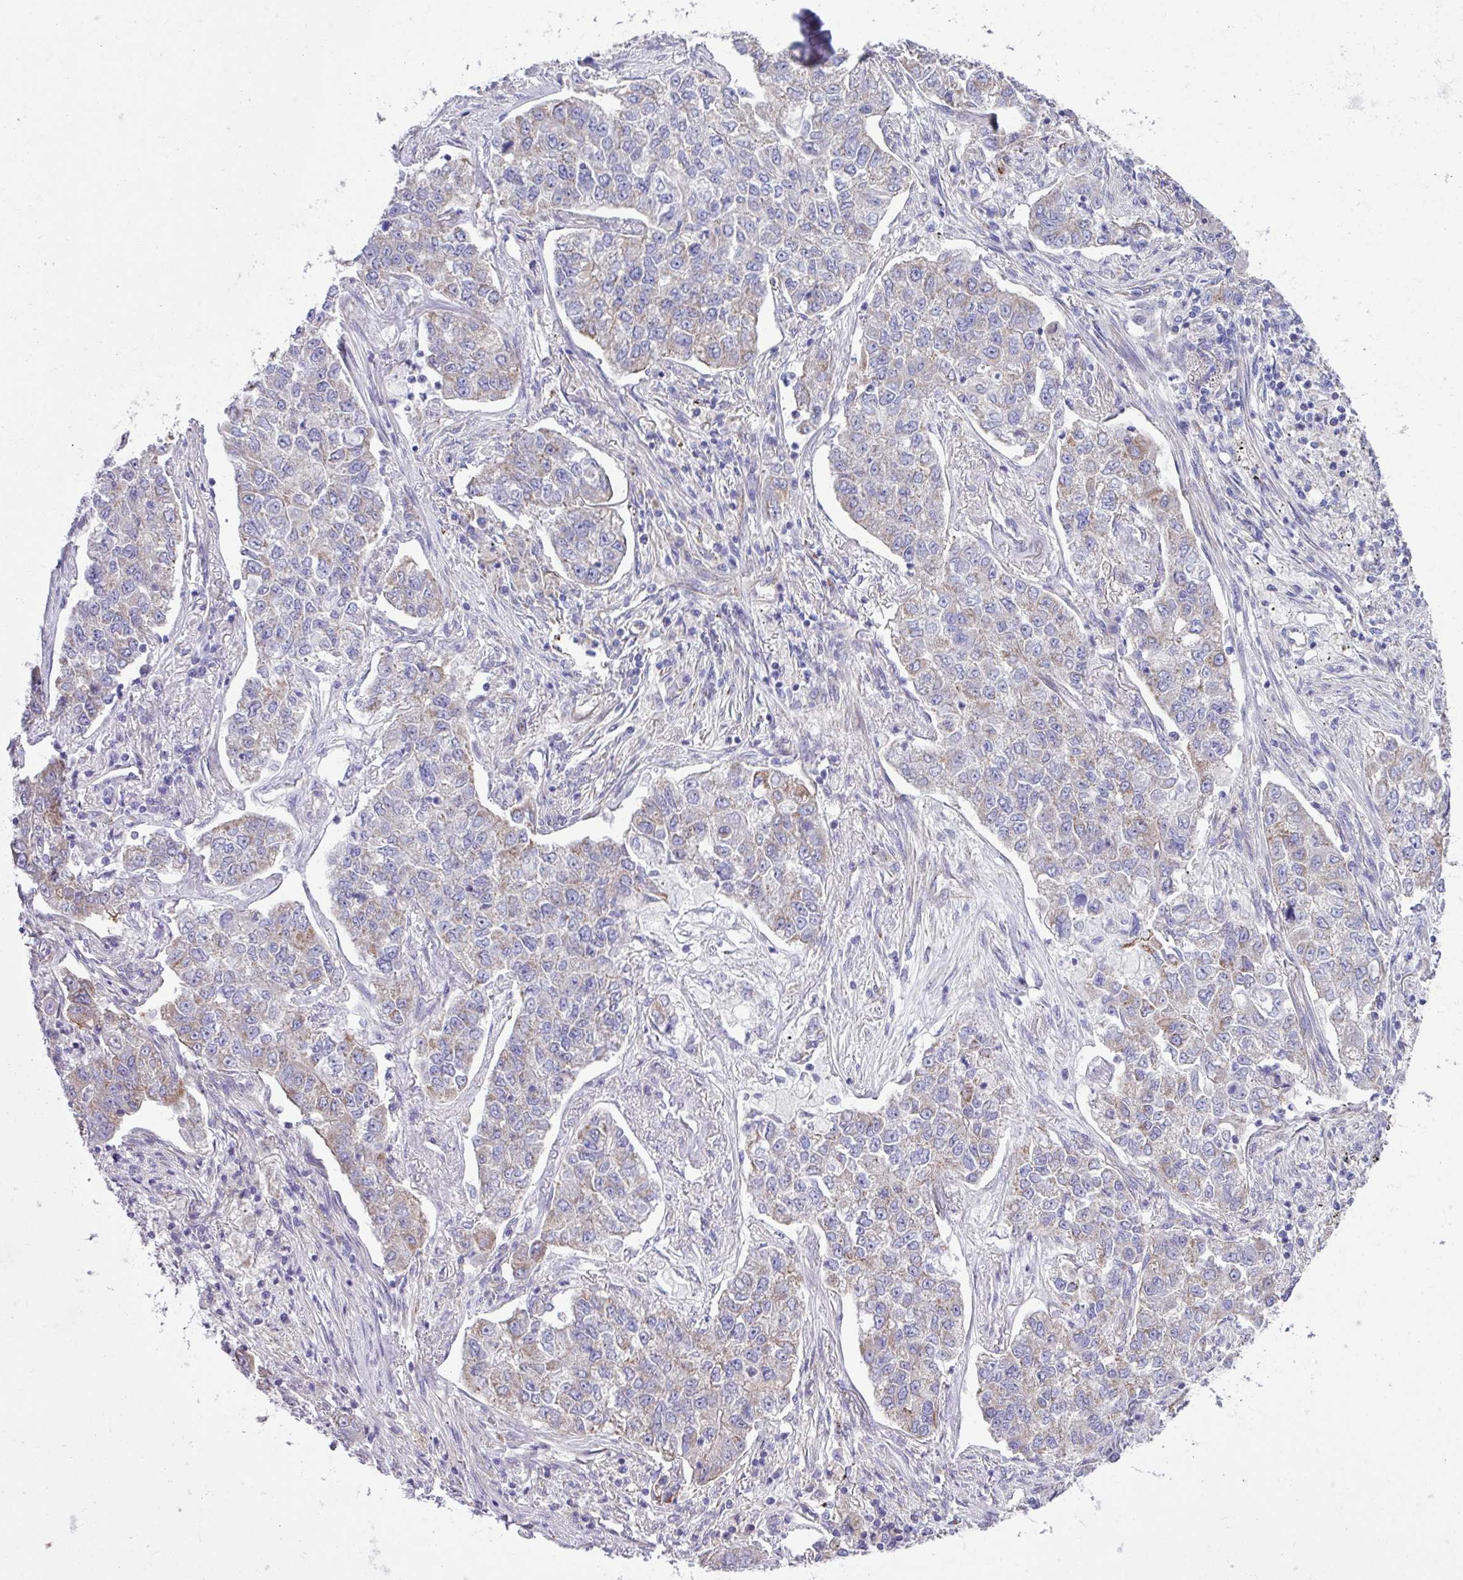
{"staining": {"intensity": "weak", "quantity": "<25%", "location": "cytoplasmic/membranous"}, "tissue": "lung cancer", "cell_type": "Tumor cells", "image_type": "cancer", "snomed": [{"axis": "morphology", "description": "Adenocarcinoma, NOS"}, {"axis": "topography", "description": "Lung"}], "caption": "This is an immunohistochemistry (IHC) histopathology image of lung cancer (adenocarcinoma). There is no staining in tumor cells.", "gene": "OTULIN", "patient": {"sex": "male", "age": 49}}